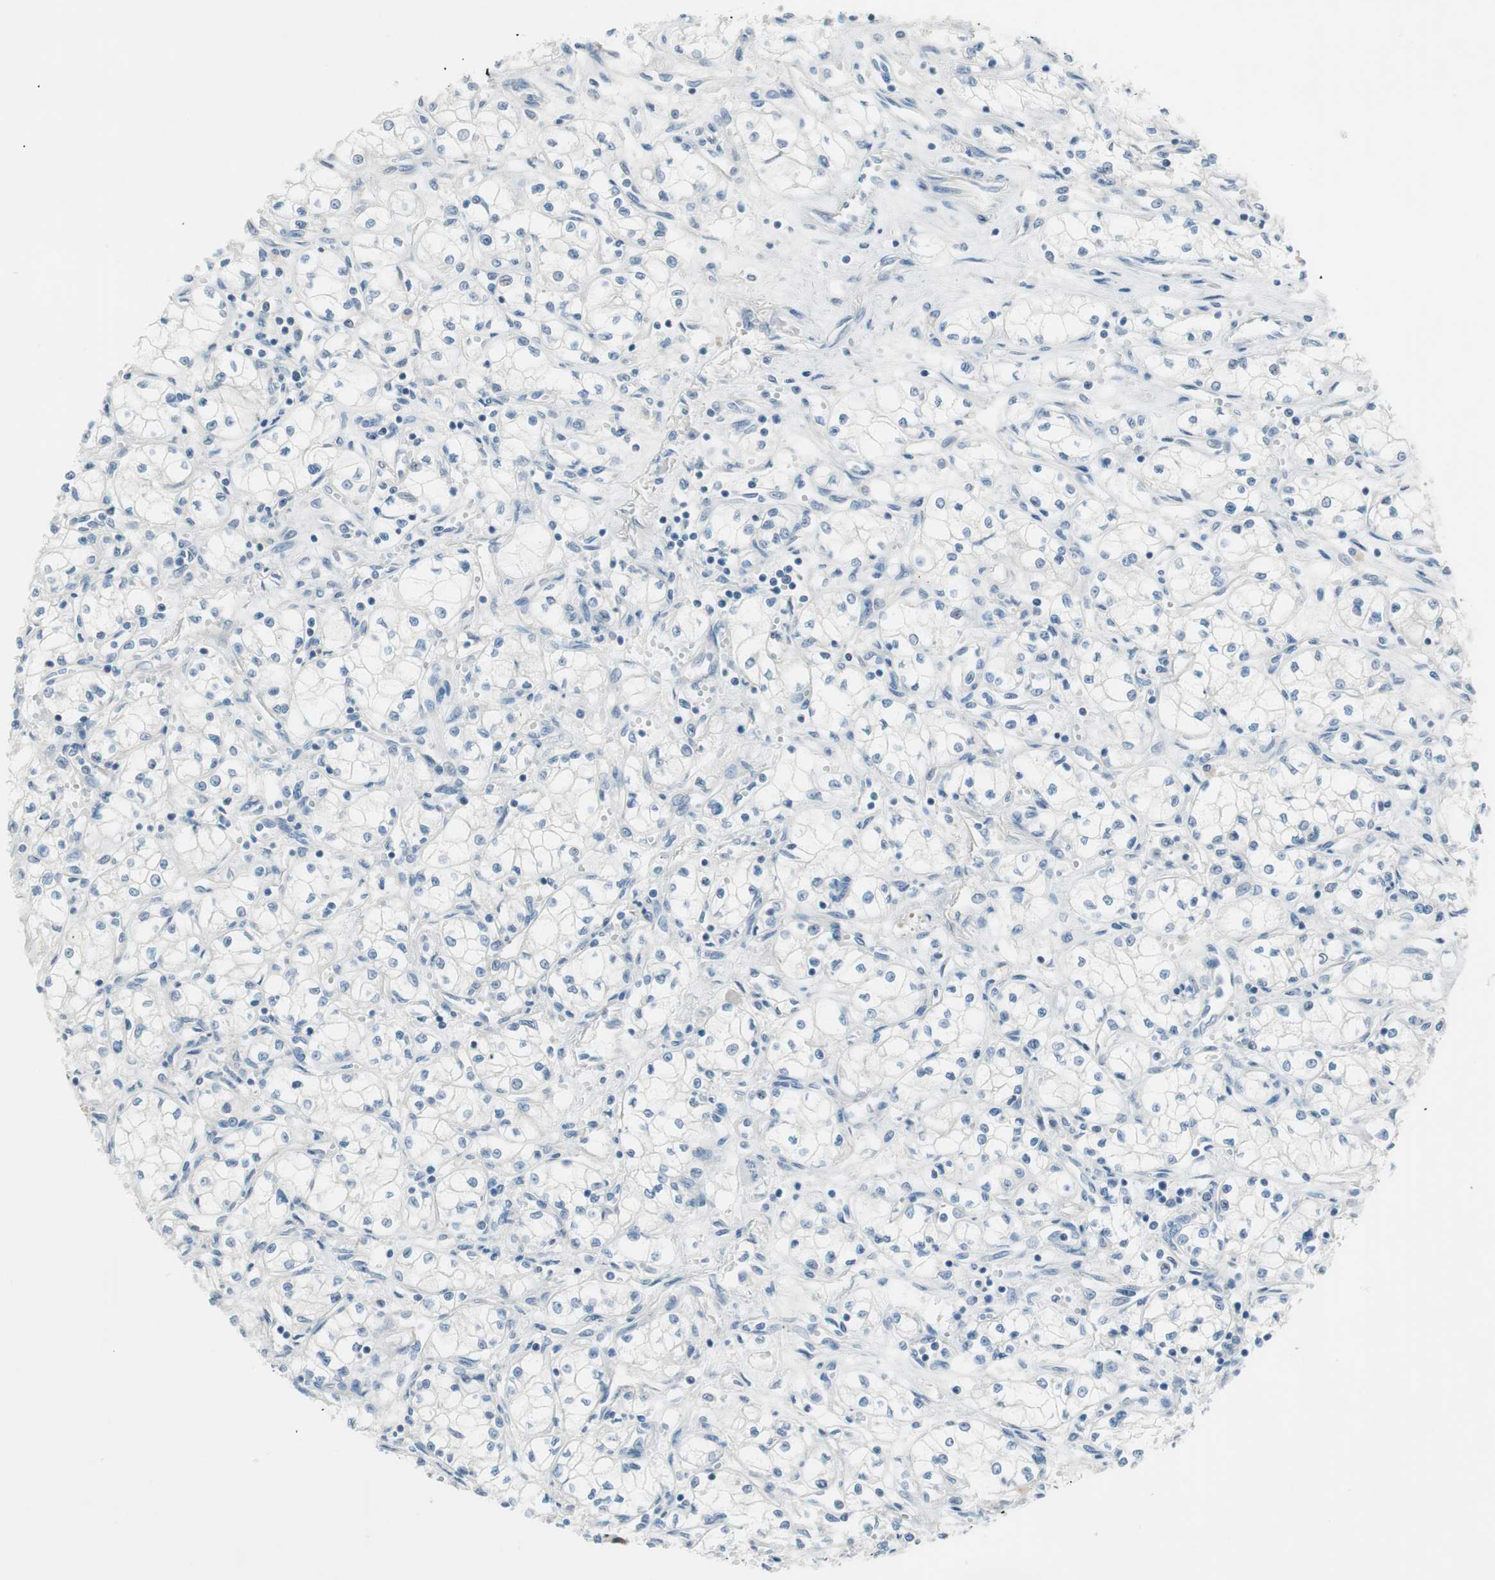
{"staining": {"intensity": "negative", "quantity": "none", "location": "none"}, "tissue": "renal cancer", "cell_type": "Tumor cells", "image_type": "cancer", "snomed": [{"axis": "morphology", "description": "Normal tissue, NOS"}, {"axis": "morphology", "description": "Adenocarcinoma, NOS"}, {"axis": "topography", "description": "Kidney"}], "caption": "The image exhibits no staining of tumor cells in renal cancer. (Brightfield microscopy of DAB immunohistochemistry (IHC) at high magnification).", "gene": "PRRG4", "patient": {"sex": "male", "age": 59}}